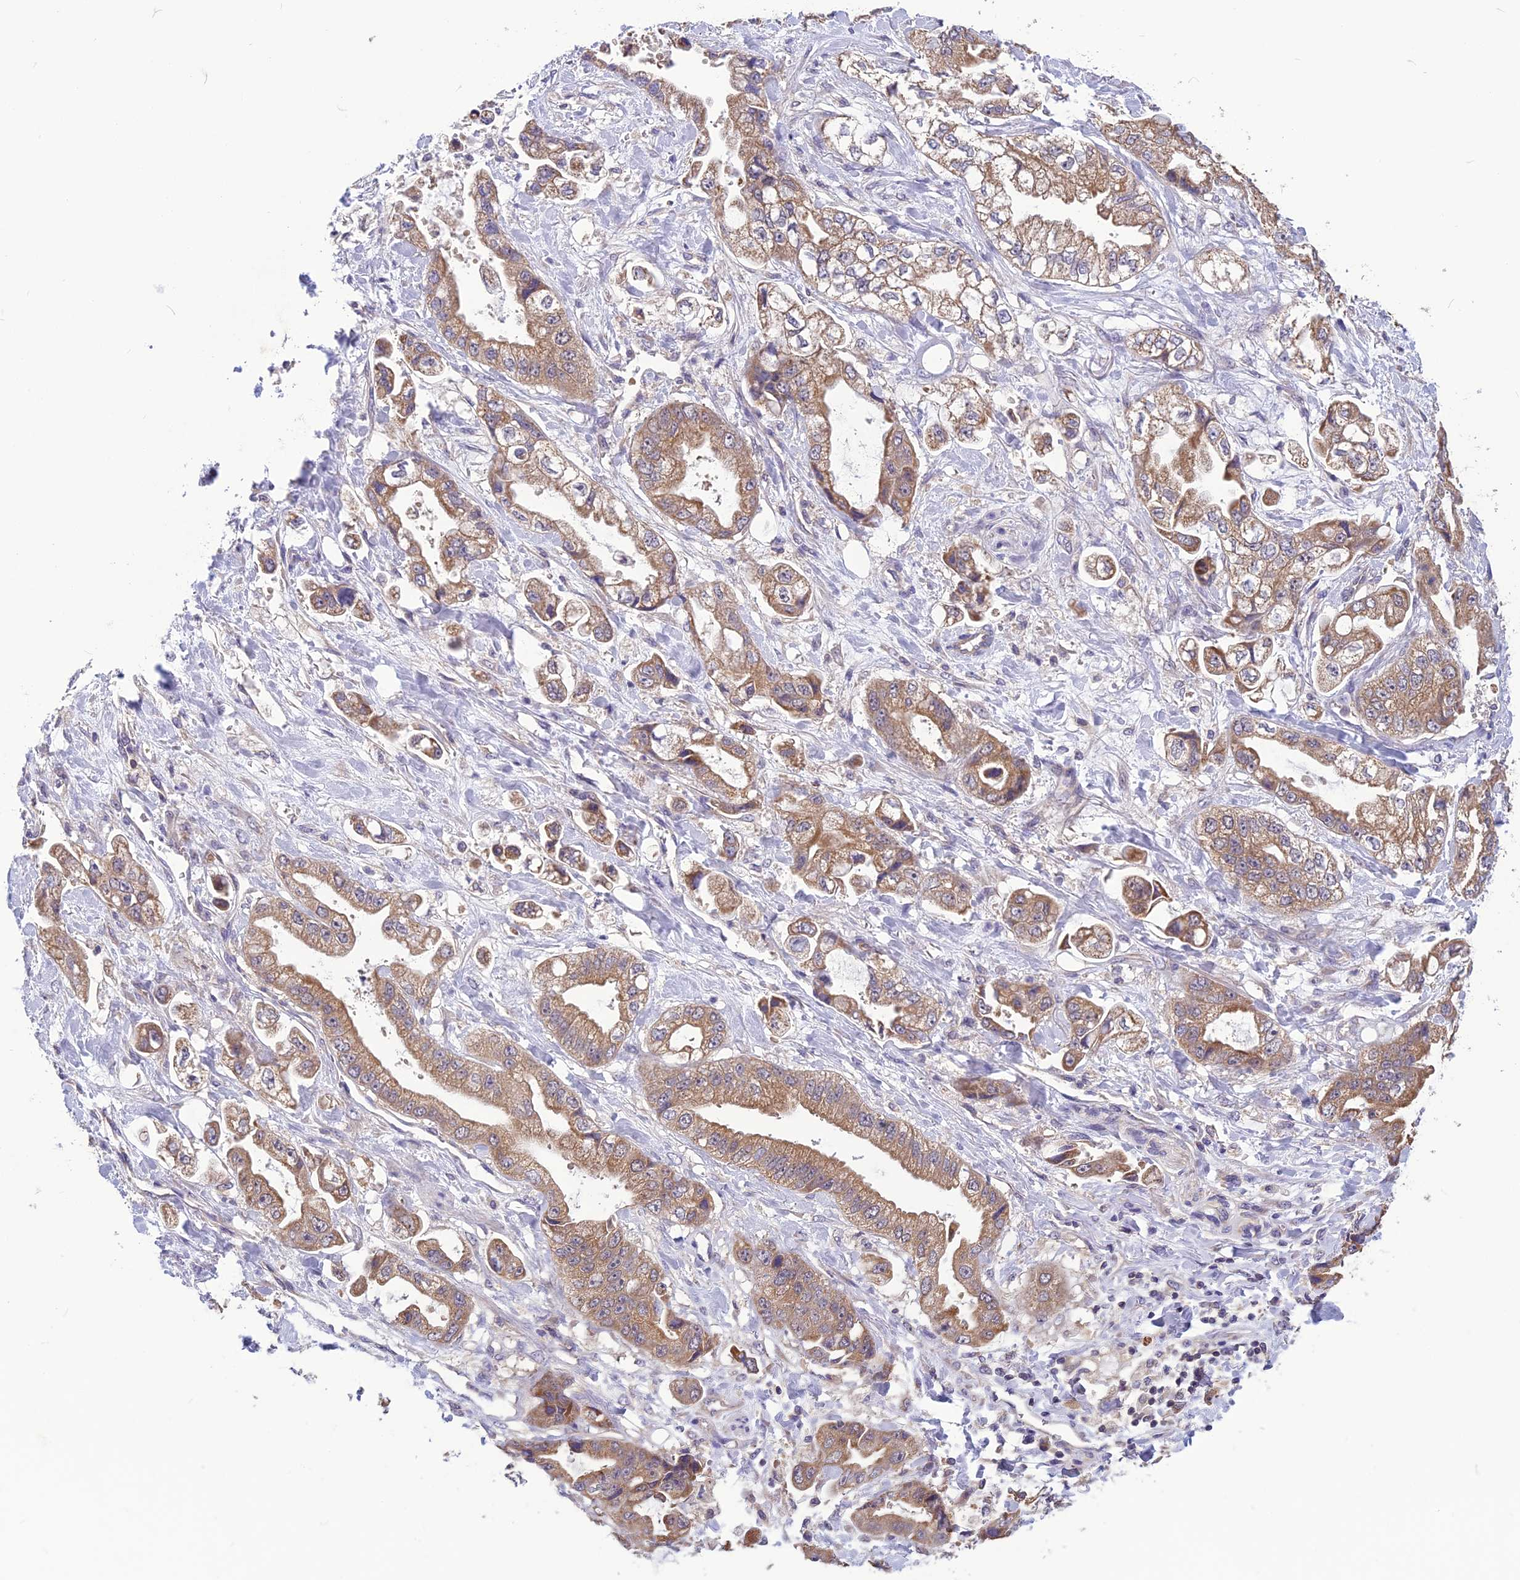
{"staining": {"intensity": "moderate", "quantity": ">75%", "location": "cytoplasmic/membranous"}, "tissue": "stomach cancer", "cell_type": "Tumor cells", "image_type": "cancer", "snomed": [{"axis": "morphology", "description": "Adenocarcinoma, NOS"}, {"axis": "topography", "description": "Stomach"}], "caption": "Approximately >75% of tumor cells in stomach cancer exhibit moderate cytoplasmic/membranous protein expression as visualized by brown immunohistochemical staining.", "gene": "PSMF1", "patient": {"sex": "male", "age": 62}}